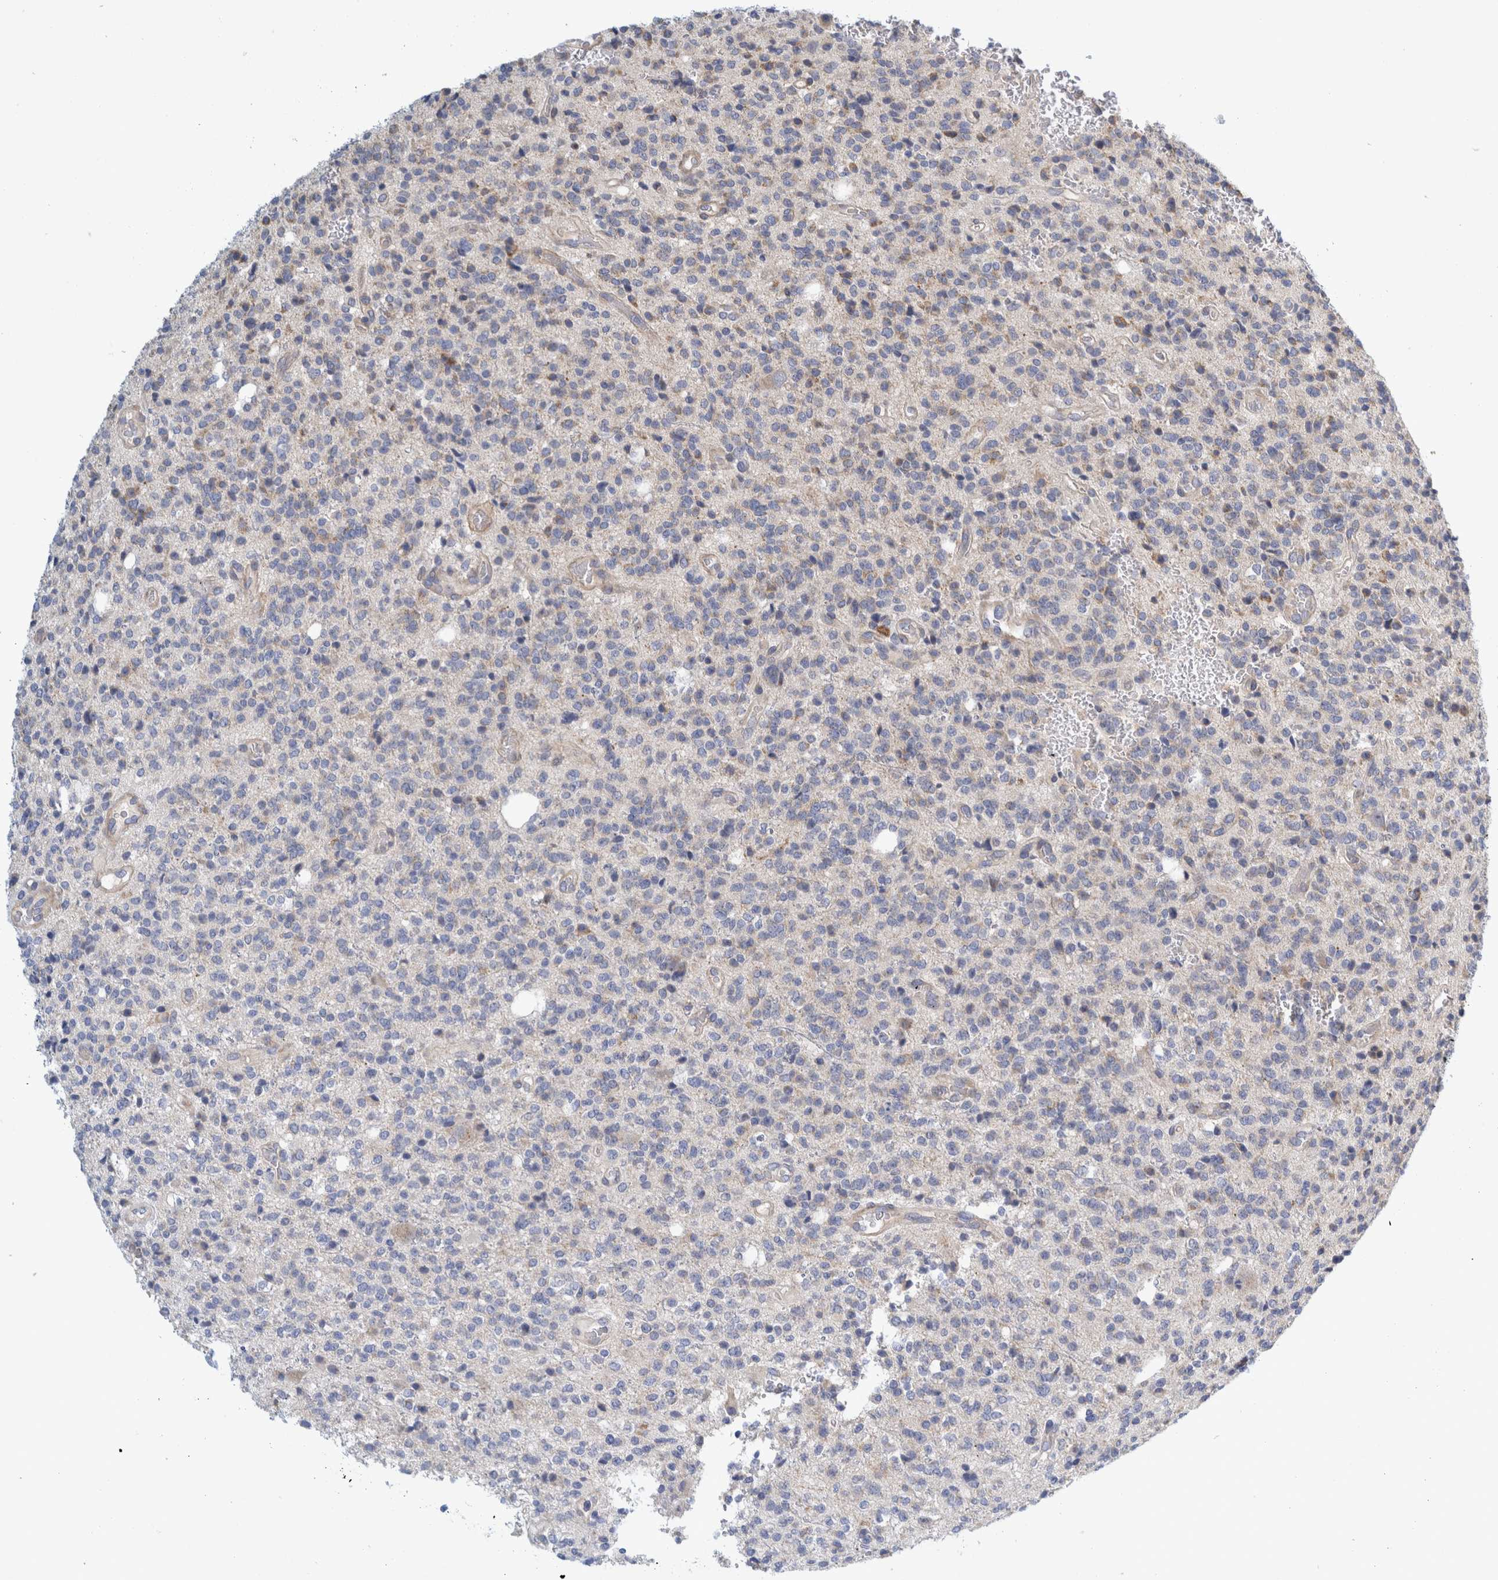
{"staining": {"intensity": "negative", "quantity": "none", "location": "none"}, "tissue": "glioma", "cell_type": "Tumor cells", "image_type": "cancer", "snomed": [{"axis": "morphology", "description": "Glioma, malignant, High grade"}, {"axis": "topography", "description": "Brain"}], "caption": "IHC of malignant glioma (high-grade) demonstrates no expression in tumor cells. (DAB immunohistochemistry (IHC) with hematoxylin counter stain).", "gene": "ZNF324B", "patient": {"sex": "male", "age": 34}}